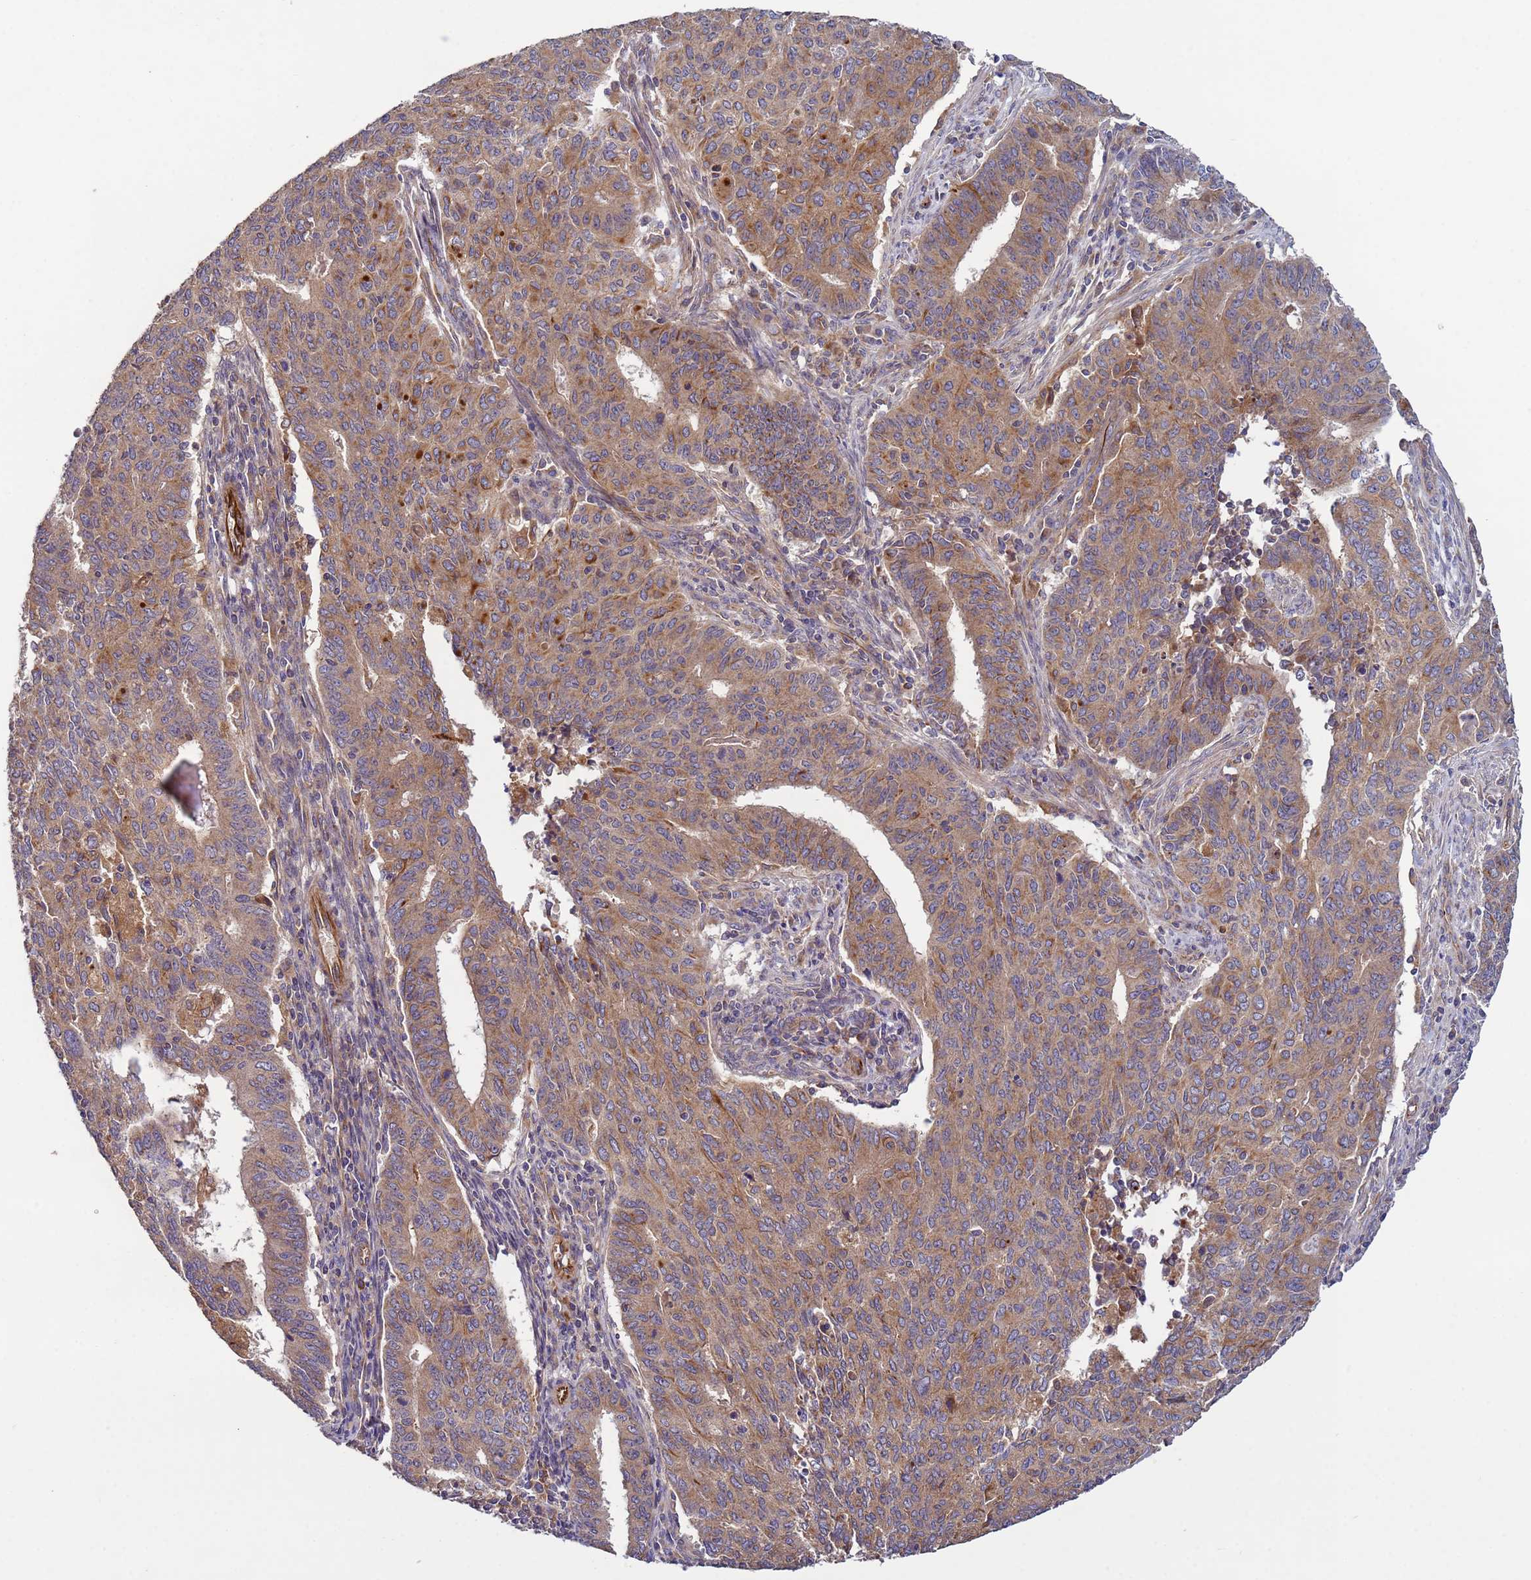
{"staining": {"intensity": "moderate", "quantity": "25%-75%", "location": "cytoplasmic/membranous"}, "tissue": "endometrial cancer", "cell_type": "Tumor cells", "image_type": "cancer", "snomed": [{"axis": "morphology", "description": "Adenocarcinoma, NOS"}, {"axis": "topography", "description": "Endometrium"}], "caption": "Human endometrial cancer stained with a protein marker displays moderate staining in tumor cells.", "gene": "RAB10", "patient": {"sex": "female", "age": 59}}